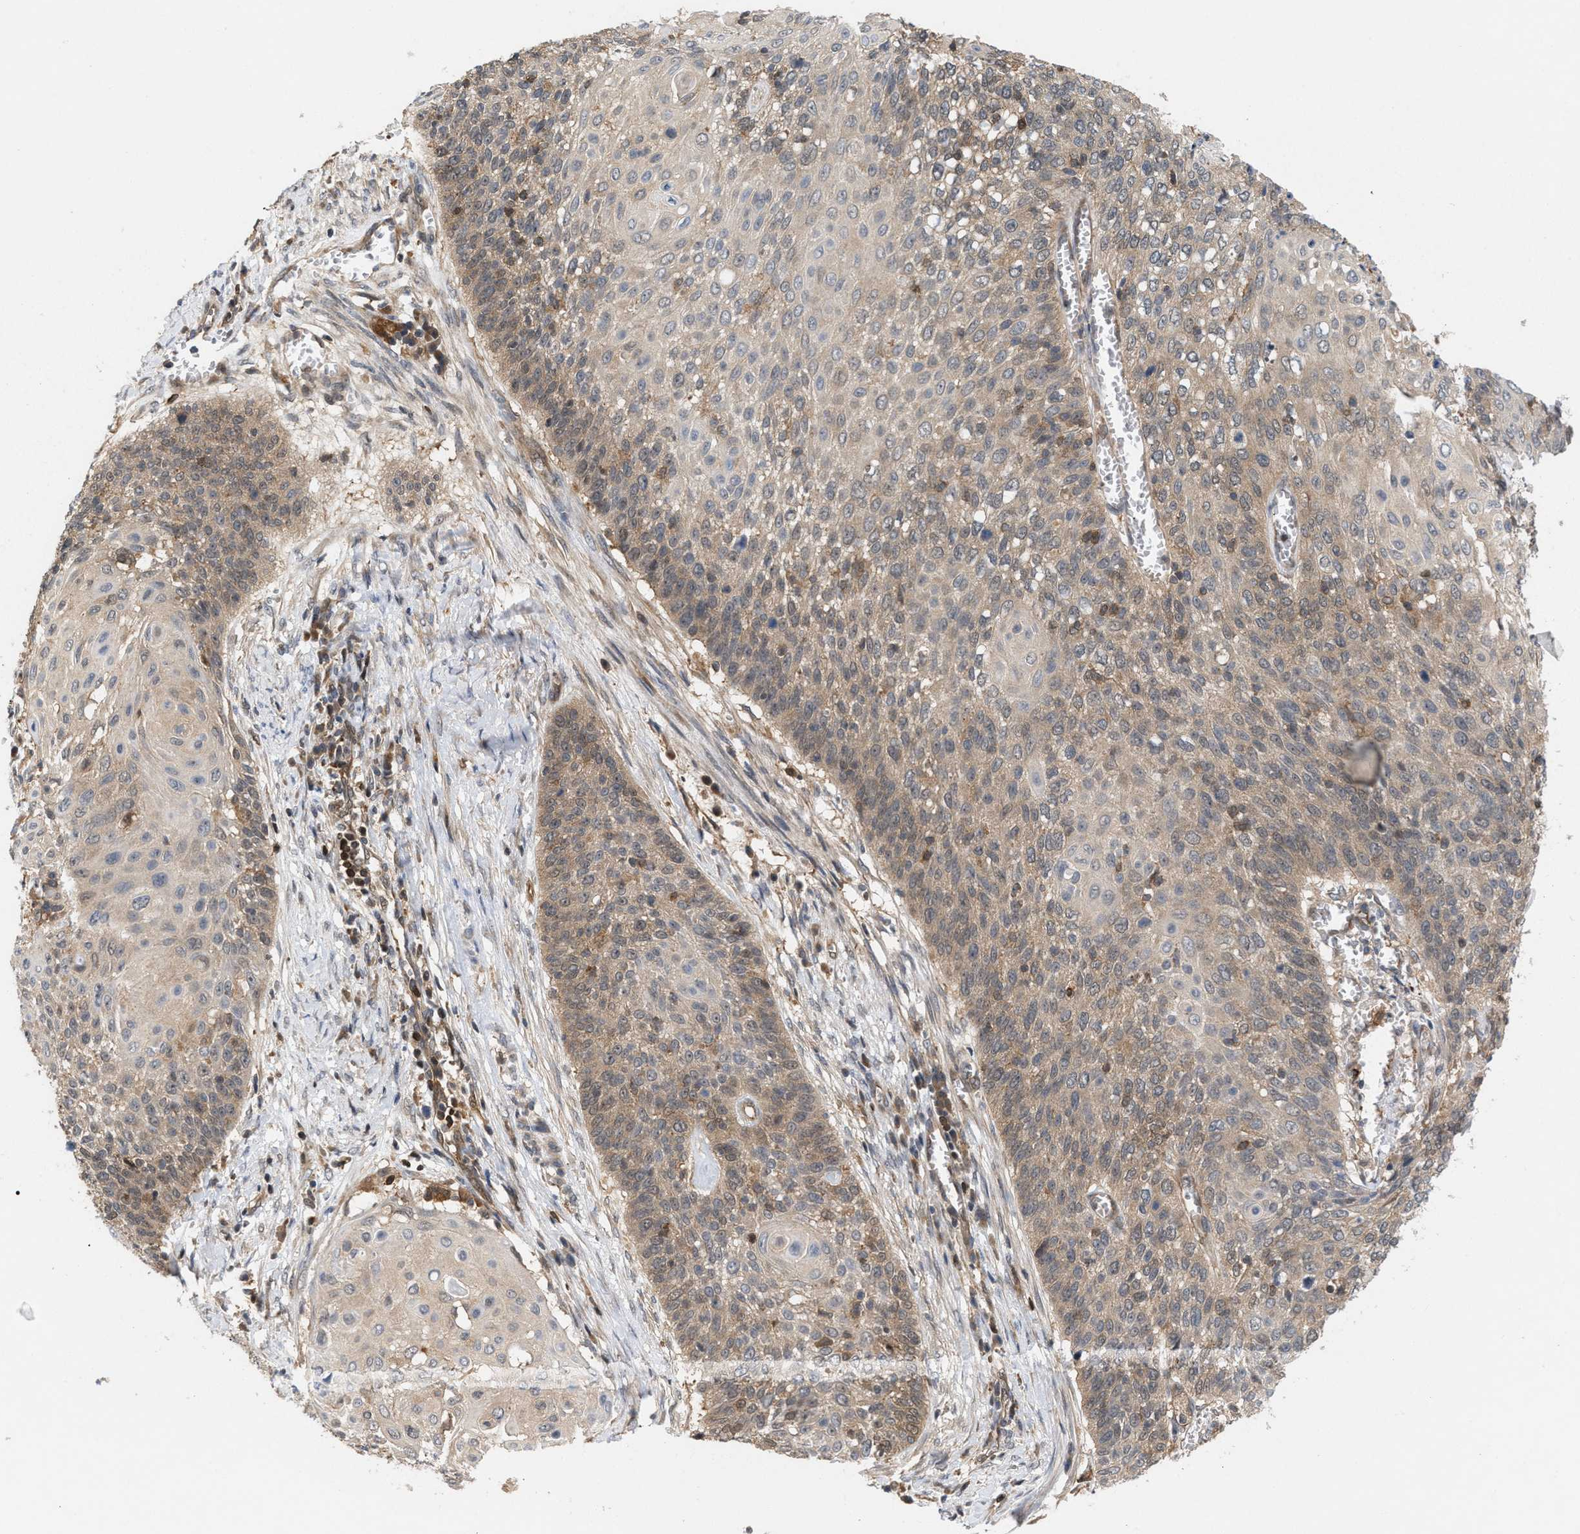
{"staining": {"intensity": "weak", "quantity": ">75%", "location": "cytoplasmic/membranous"}, "tissue": "cervical cancer", "cell_type": "Tumor cells", "image_type": "cancer", "snomed": [{"axis": "morphology", "description": "Squamous cell carcinoma, NOS"}, {"axis": "topography", "description": "Cervix"}], "caption": "Immunohistochemistry image of neoplastic tissue: cervical squamous cell carcinoma stained using immunohistochemistry shows low levels of weak protein expression localized specifically in the cytoplasmic/membranous of tumor cells, appearing as a cytoplasmic/membranous brown color.", "gene": "GLOD4", "patient": {"sex": "female", "age": 39}}